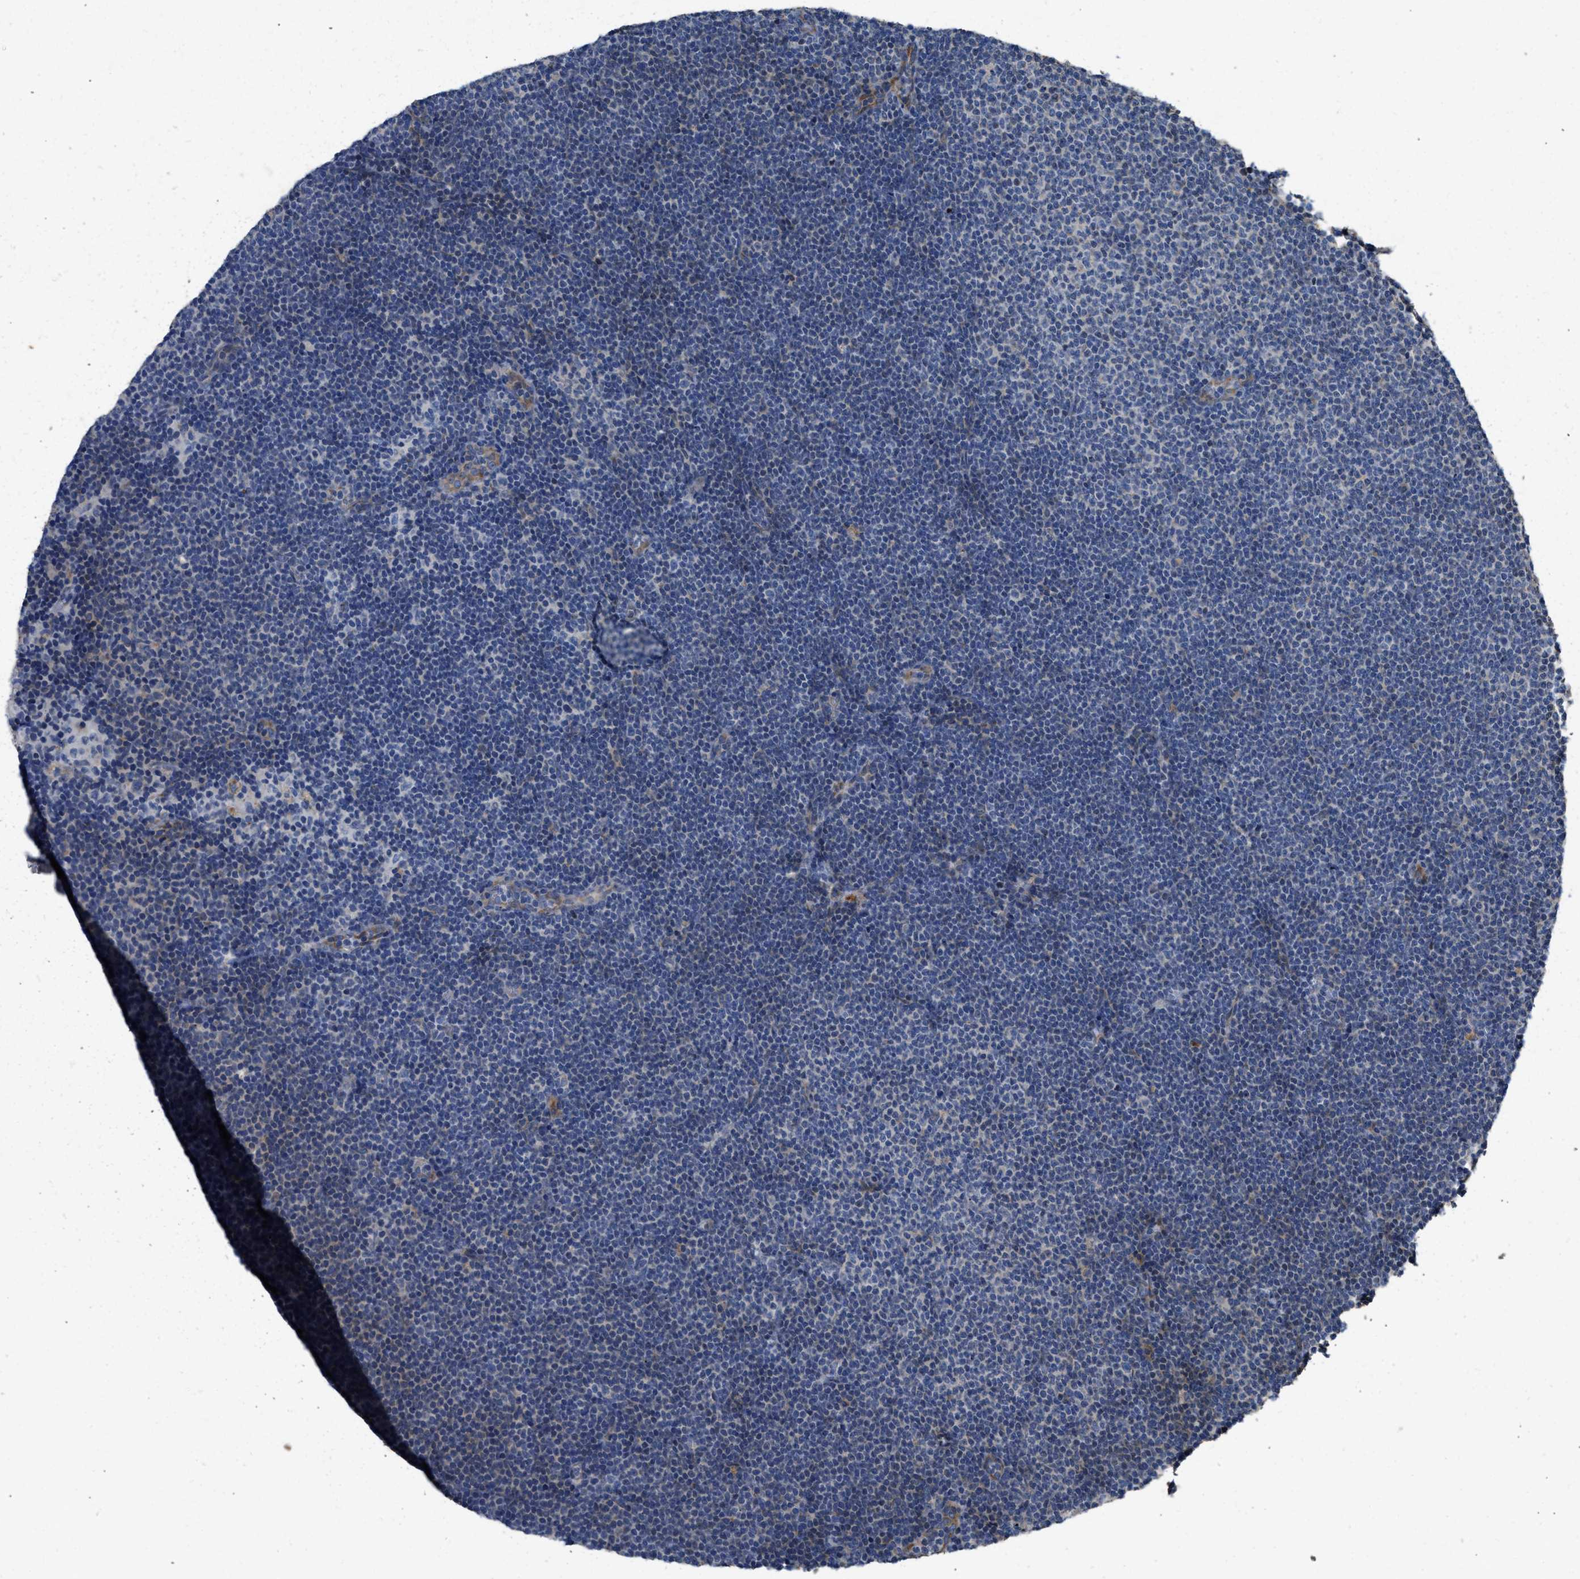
{"staining": {"intensity": "negative", "quantity": "none", "location": "none"}, "tissue": "lymphoma", "cell_type": "Tumor cells", "image_type": "cancer", "snomed": [{"axis": "morphology", "description": "Malignant lymphoma, non-Hodgkin's type, Low grade"}, {"axis": "topography", "description": "Lymph node"}], "caption": "Human lymphoma stained for a protein using IHC demonstrates no expression in tumor cells.", "gene": "TMEM150A", "patient": {"sex": "female", "age": 53}}